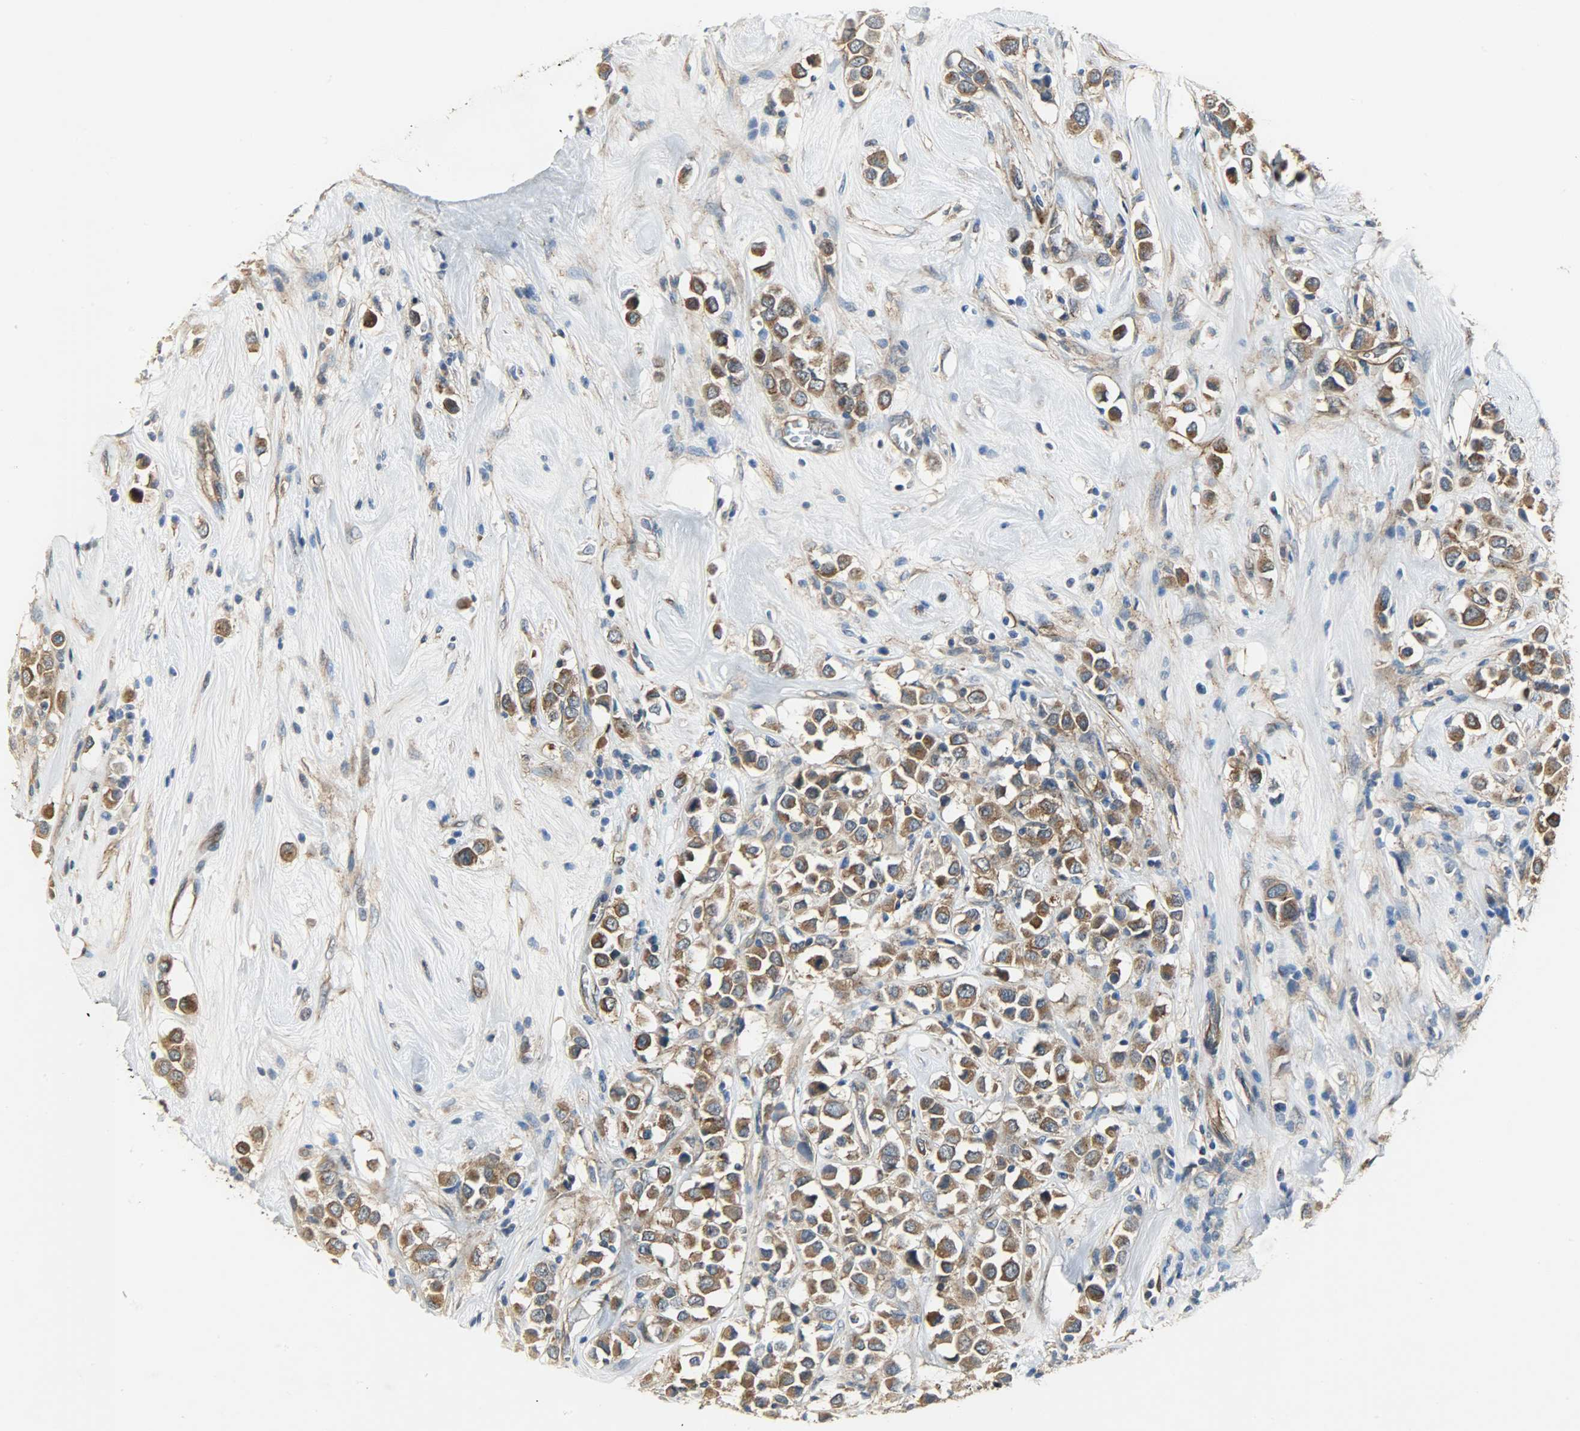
{"staining": {"intensity": "moderate", "quantity": ">75%", "location": "cytoplasmic/membranous"}, "tissue": "breast cancer", "cell_type": "Tumor cells", "image_type": "cancer", "snomed": [{"axis": "morphology", "description": "Duct carcinoma"}, {"axis": "topography", "description": "Breast"}], "caption": "Approximately >75% of tumor cells in breast cancer (intraductal carcinoma) exhibit moderate cytoplasmic/membranous protein expression as visualized by brown immunohistochemical staining.", "gene": "KIAA1217", "patient": {"sex": "female", "age": 61}}